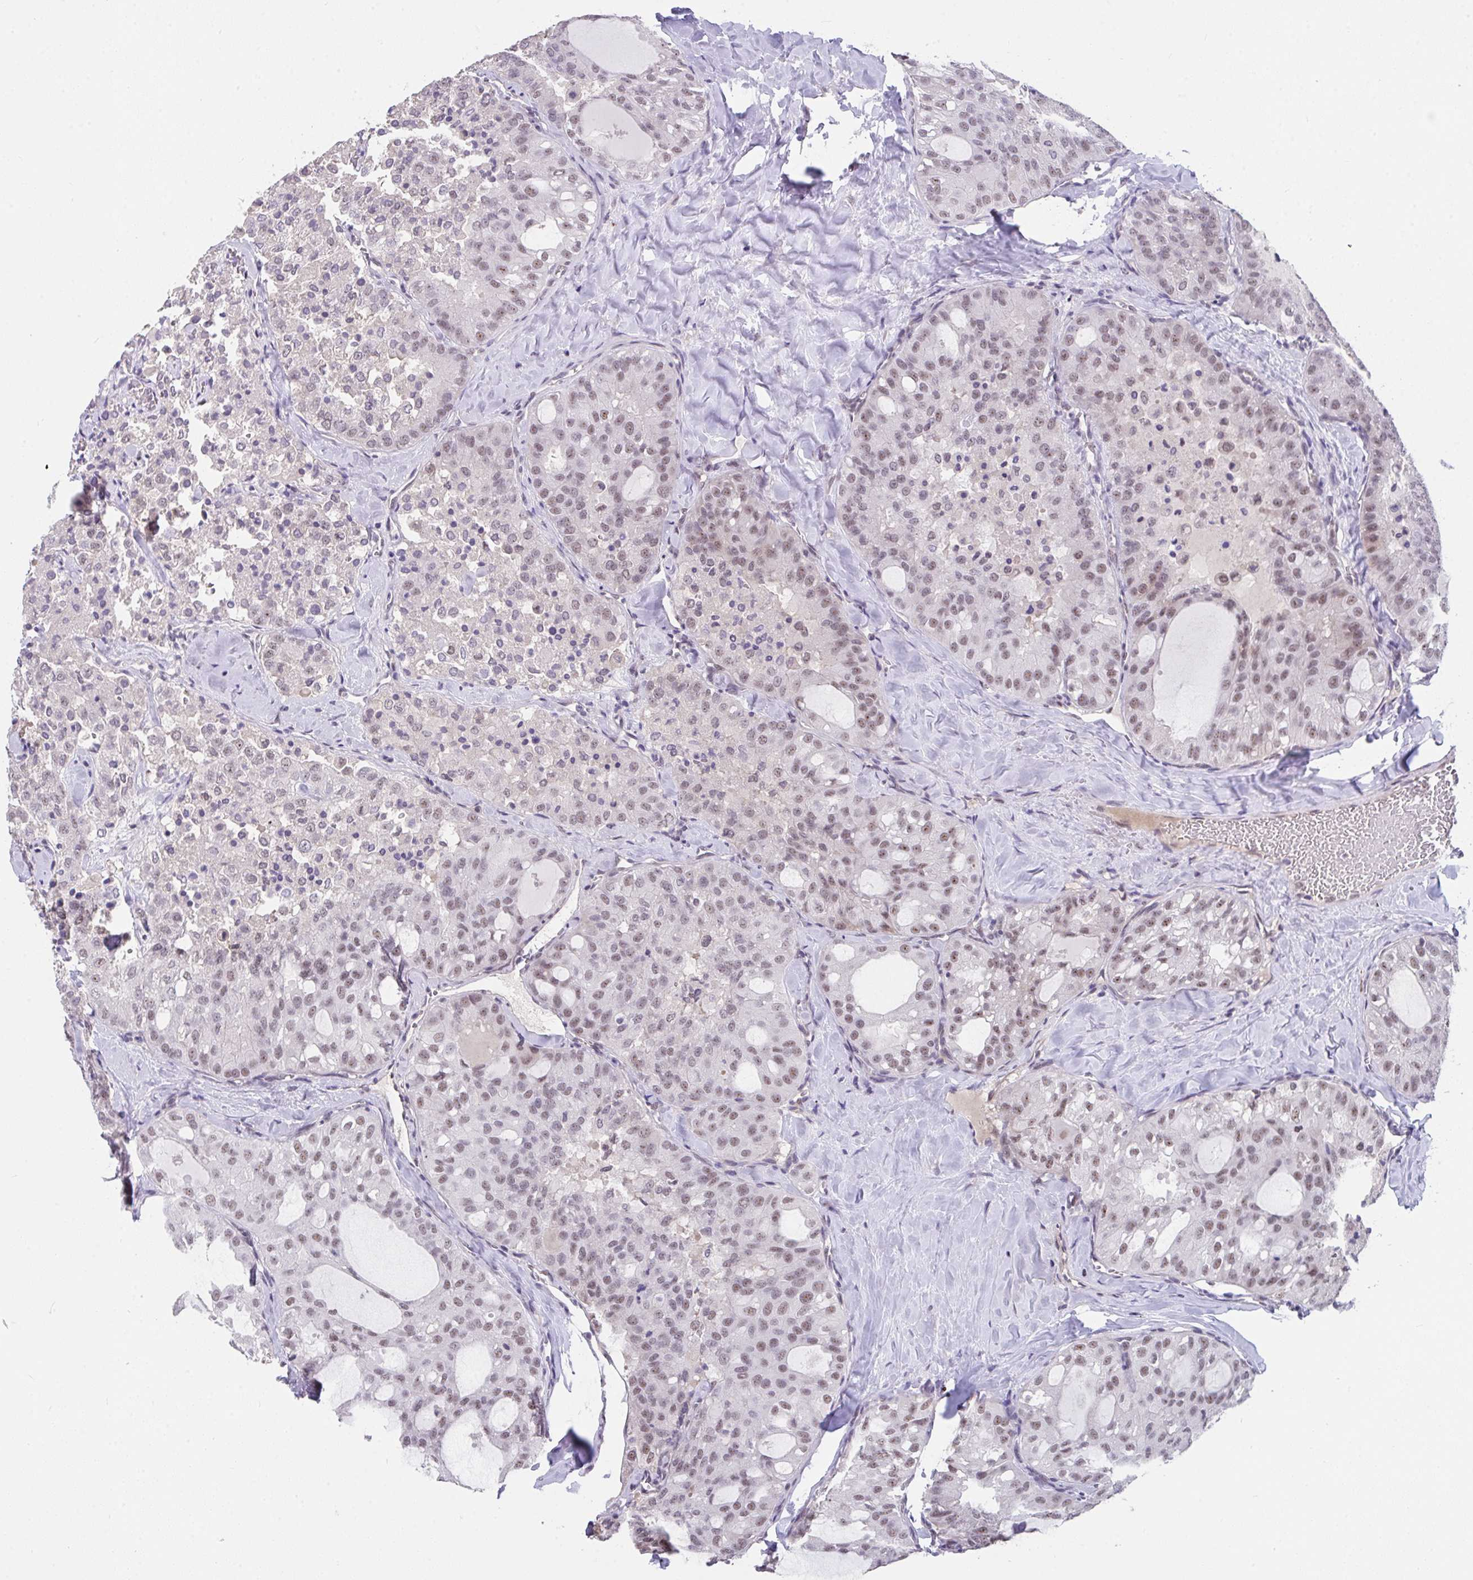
{"staining": {"intensity": "weak", "quantity": "25%-75%", "location": "nuclear"}, "tissue": "thyroid cancer", "cell_type": "Tumor cells", "image_type": "cancer", "snomed": [{"axis": "morphology", "description": "Follicular adenoma carcinoma, NOS"}, {"axis": "topography", "description": "Thyroid gland"}], "caption": "A brown stain labels weak nuclear staining of a protein in human follicular adenoma carcinoma (thyroid) tumor cells.", "gene": "RBBP6", "patient": {"sex": "male", "age": 75}}